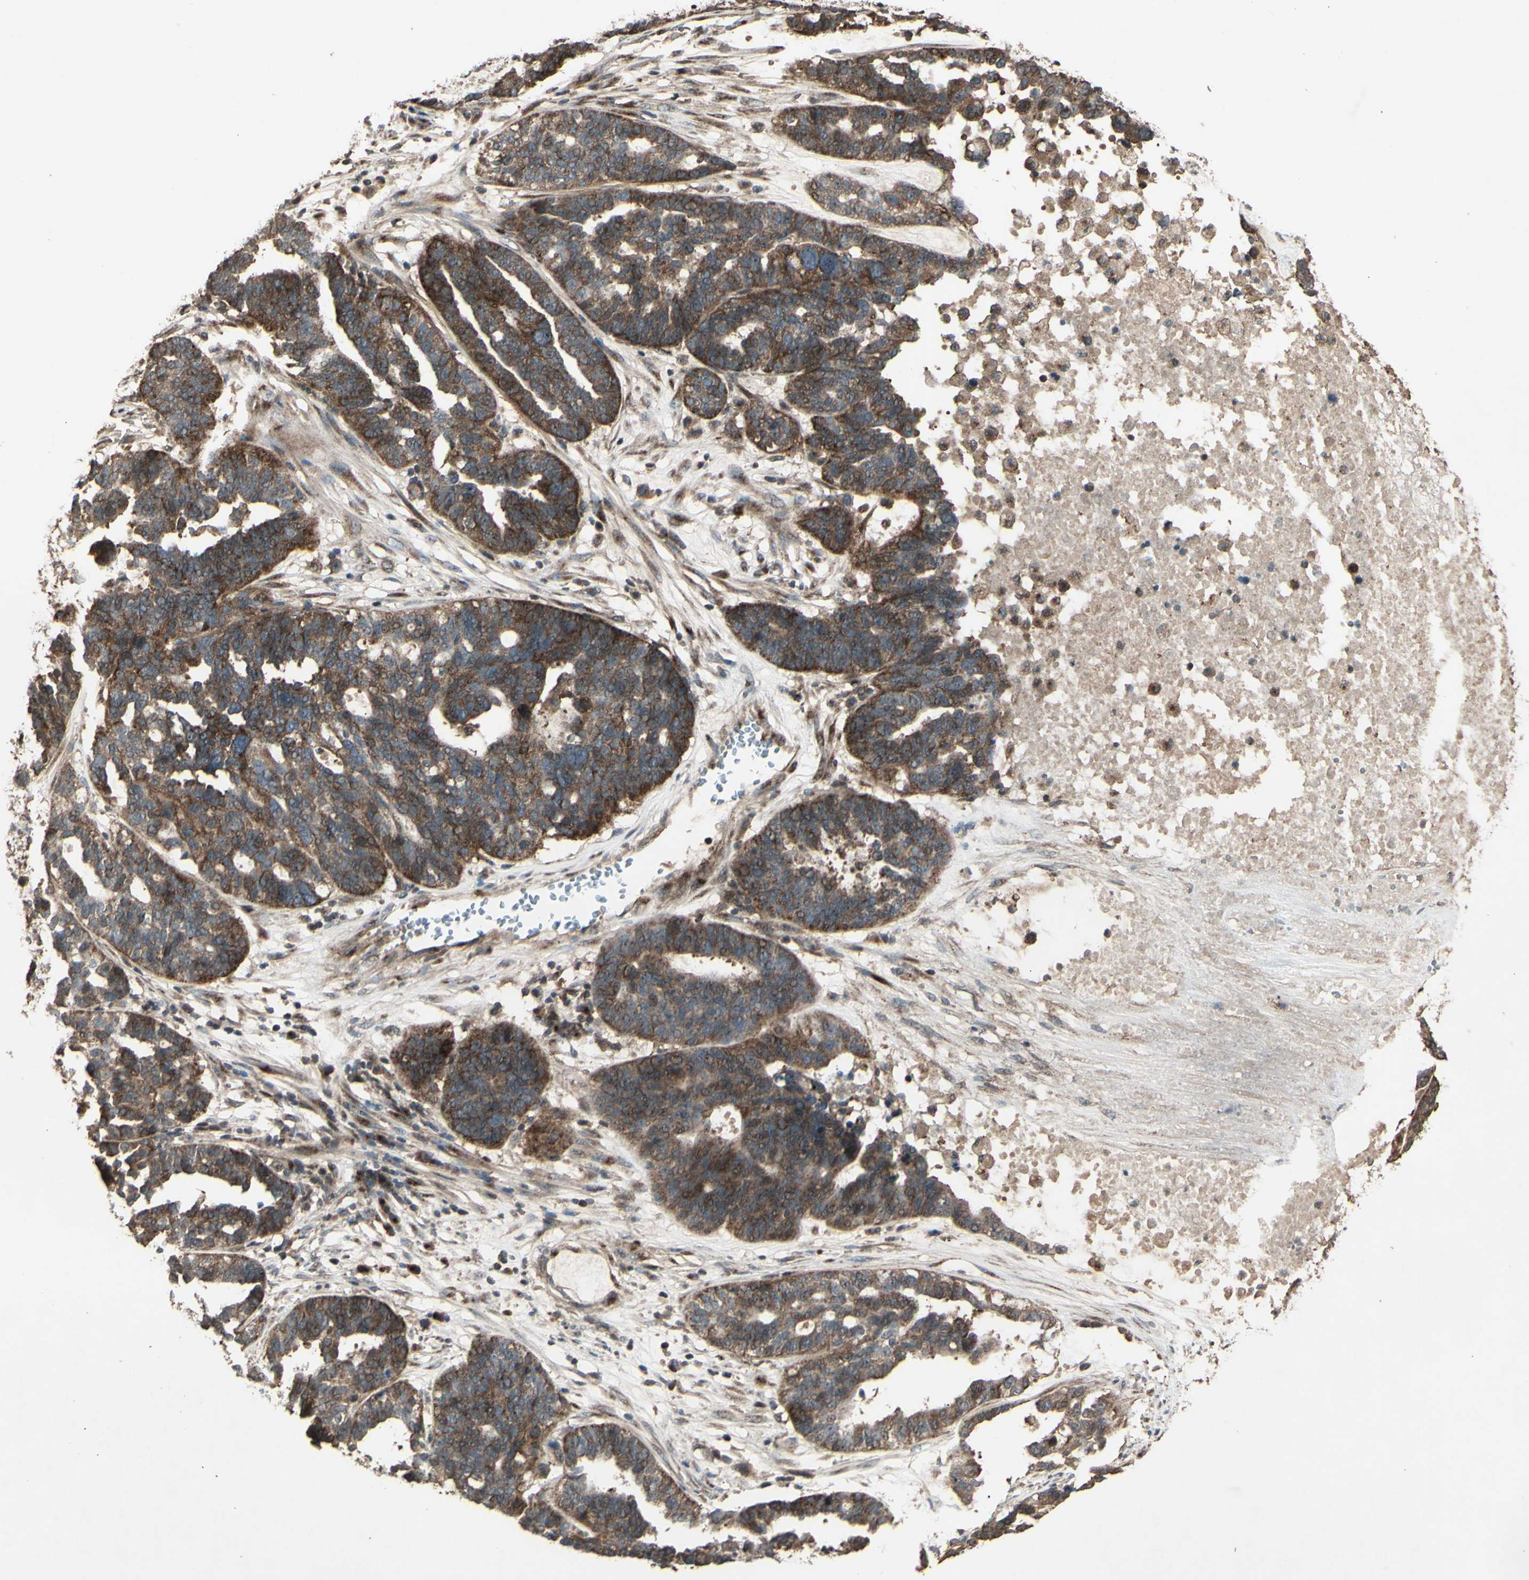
{"staining": {"intensity": "strong", "quantity": ">75%", "location": "cytoplasmic/membranous"}, "tissue": "ovarian cancer", "cell_type": "Tumor cells", "image_type": "cancer", "snomed": [{"axis": "morphology", "description": "Cystadenocarcinoma, serous, NOS"}, {"axis": "topography", "description": "Ovary"}], "caption": "Serous cystadenocarcinoma (ovarian) stained for a protein (brown) shows strong cytoplasmic/membranous positive staining in about >75% of tumor cells.", "gene": "AP1G1", "patient": {"sex": "female", "age": 59}}